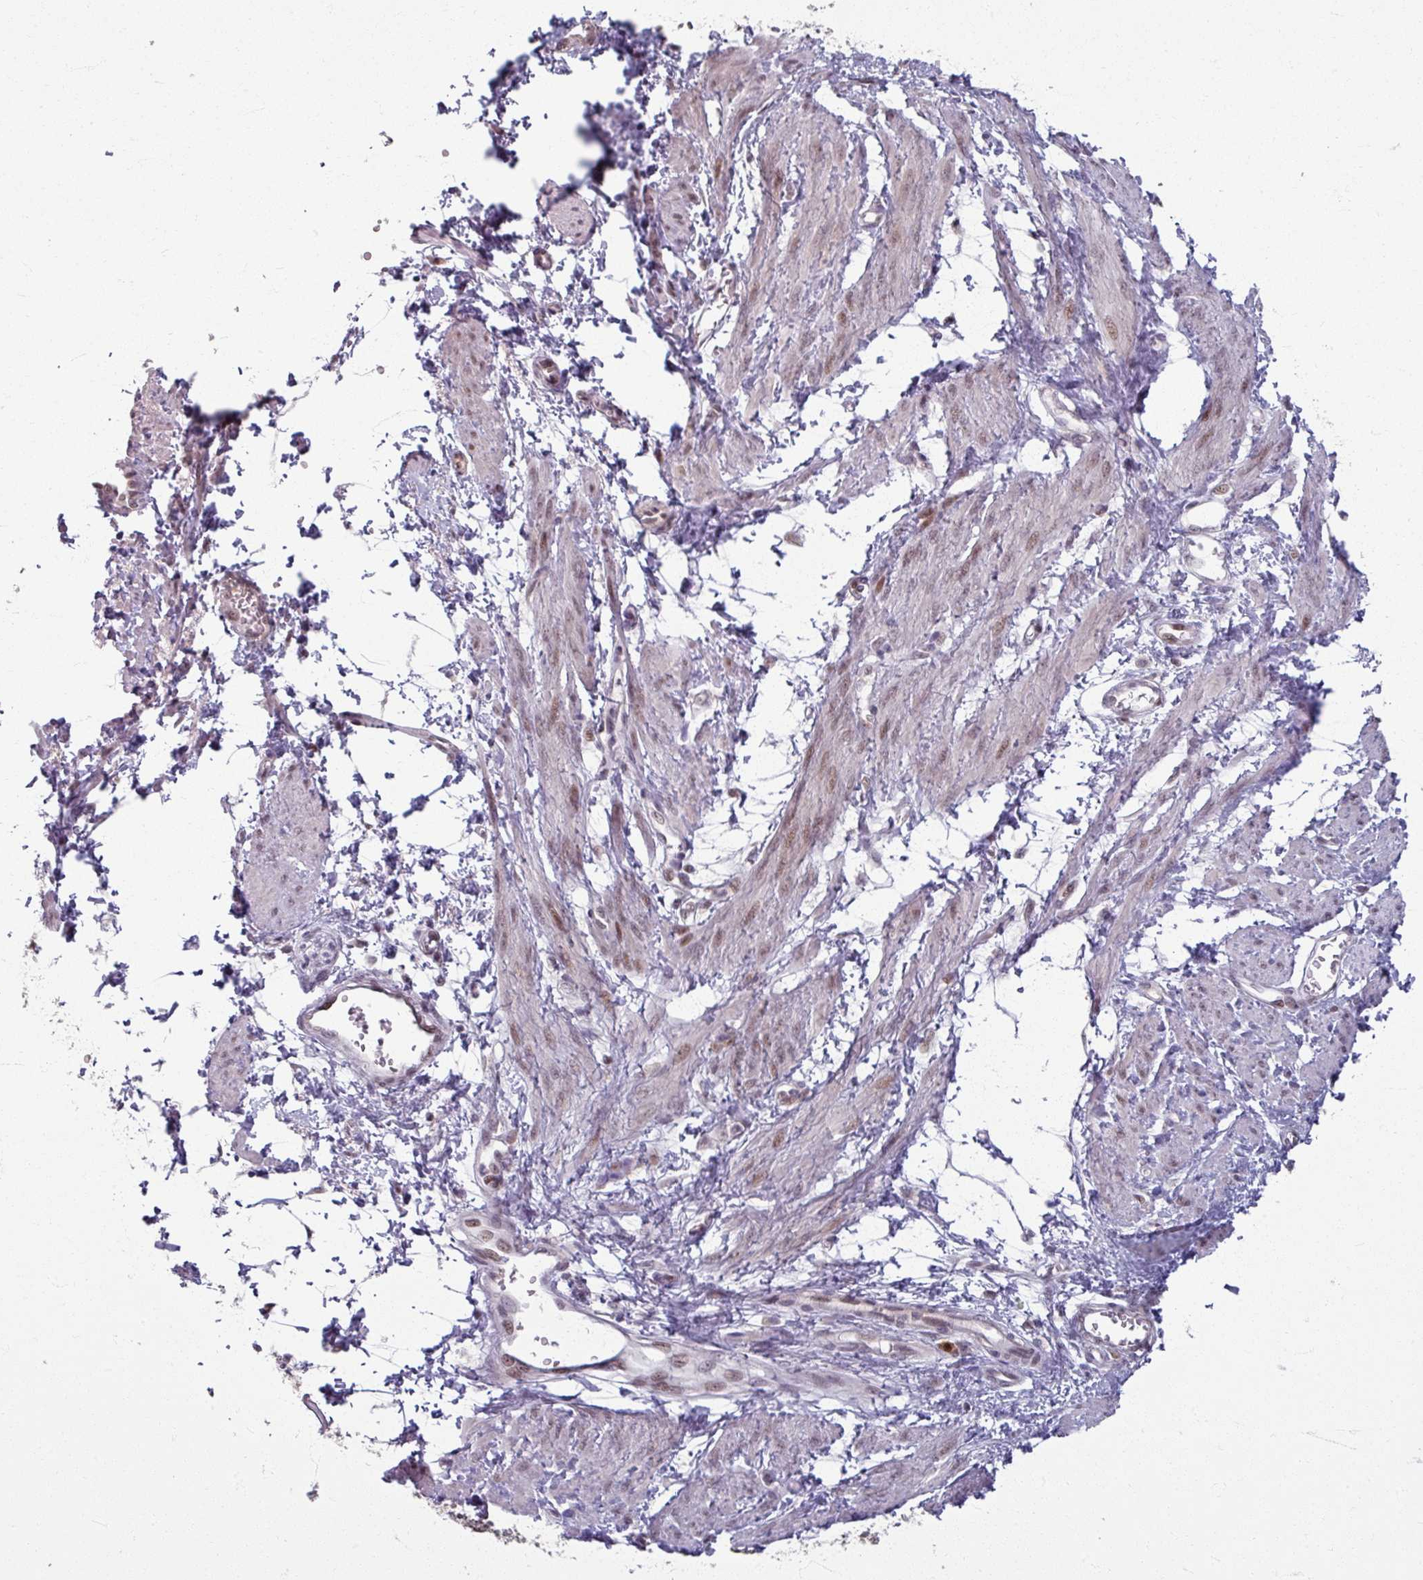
{"staining": {"intensity": "weak", "quantity": "25%-75%", "location": "nuclear"}, "tissue": "smooth muscle", "cell_type": "Smooth muscle cells", "image_type": "normal", "snomed": [{"axis": "morphology", "description": "Normal tissue, NOS"}, {"axis": "topography", "description": "Smooth muscle"}, {"axis": "topography", "description": "Uterus"}], "caption": "Protein staining of benign smooth muscle exhibits weak nuclear expression in about 25%-75% of smooth muscle cells. The staining was performed using DAB, with brown indicating positive protein expression. Nuclei are stained blue with hematoxylin.", "gene": "KLC3", "patient": {"sex": "female", "age": 39}}